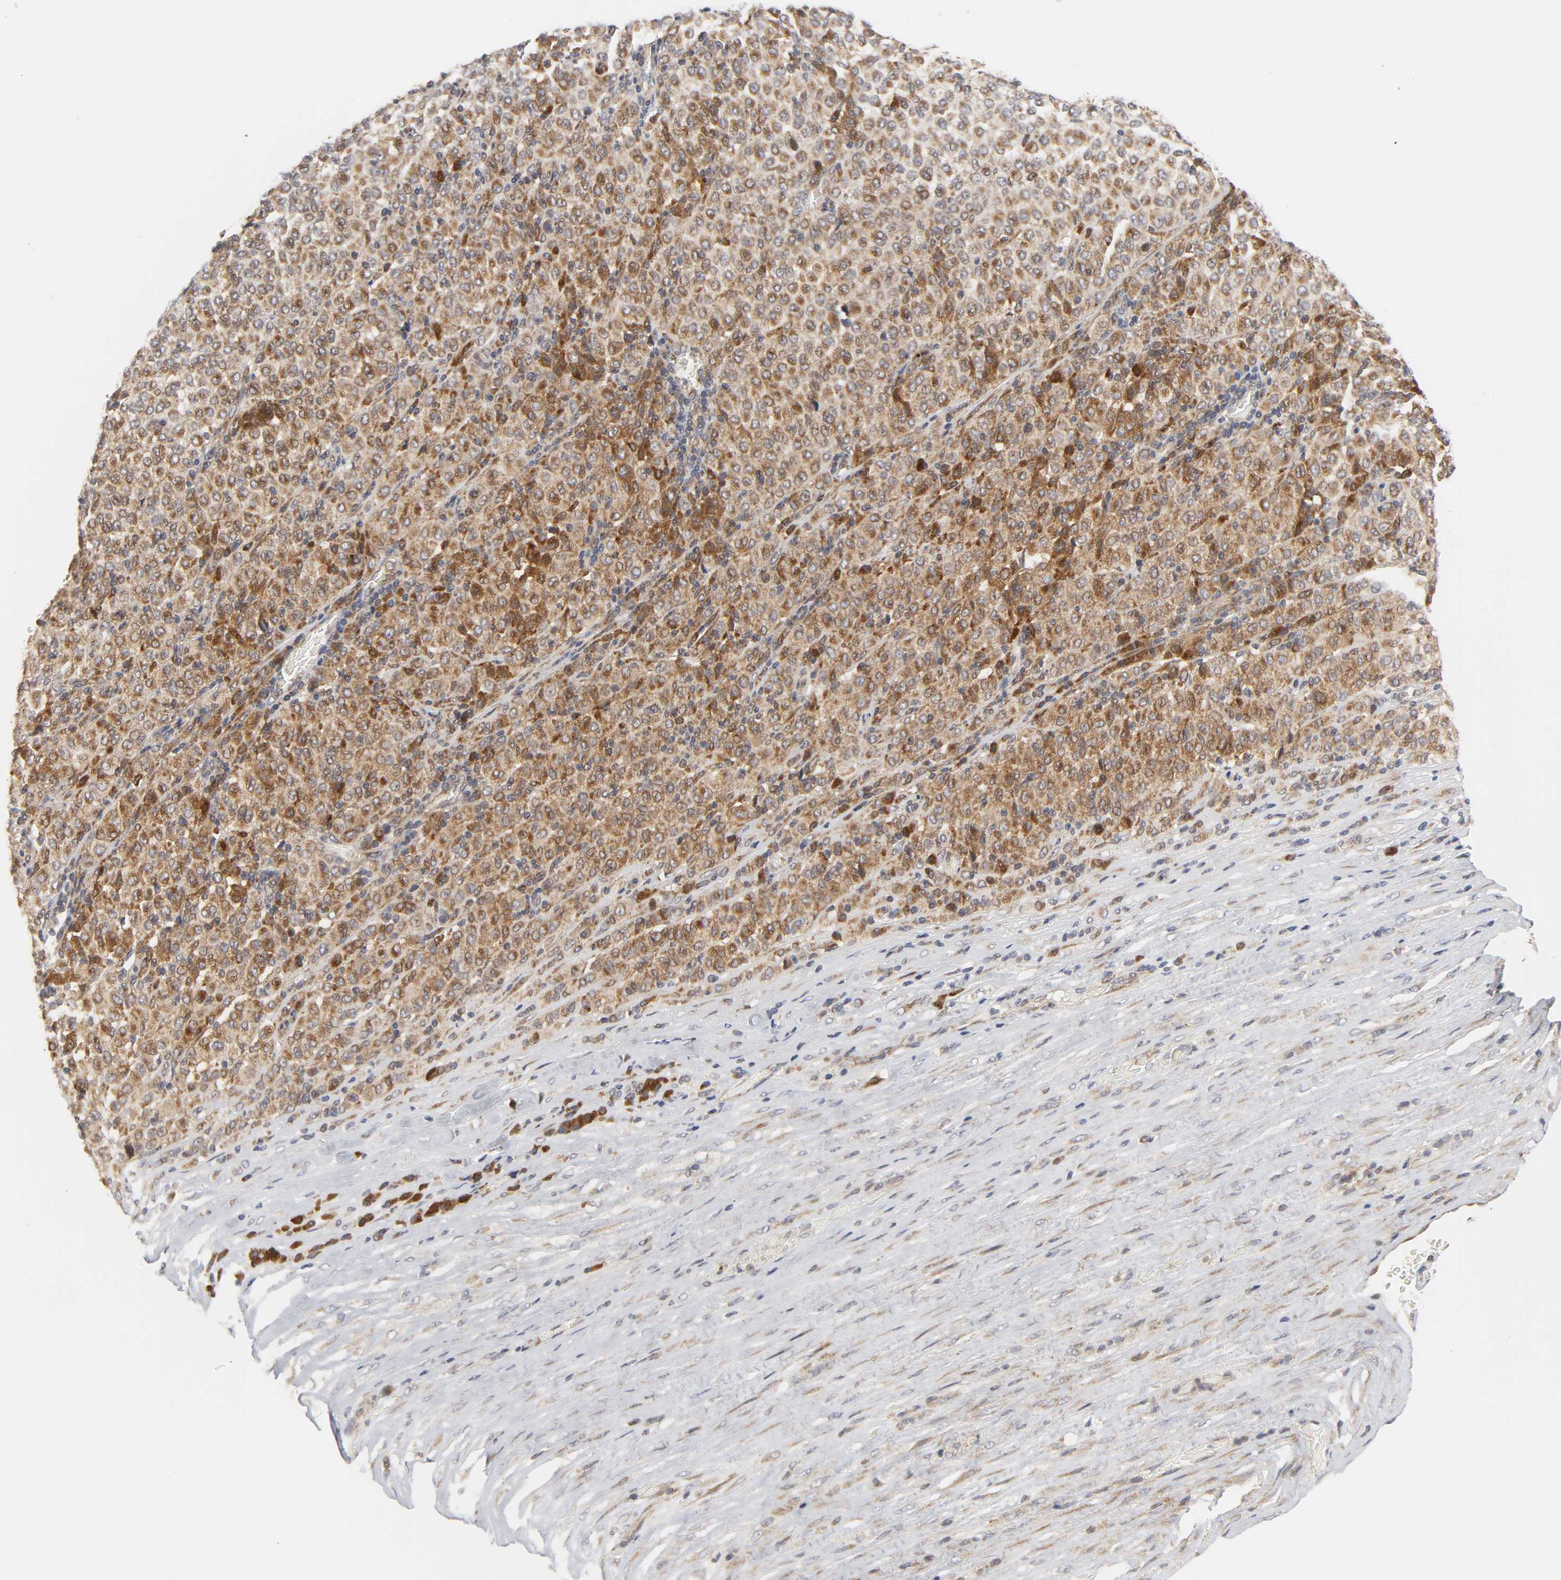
{"staining": {"intensity": "moderate", "quantity": ">75%", "location": "cytoplasmic/membranous"}, "tissue": "melanoma", "cell_type": "Tumor cells", "image_type": "cancer", "snomed": [{"axis": "morphology", "description": "Malignant melanoma, Metastatic site"}, {"axis": "topography", "description": "Pancreas"}], "caption": "Immunohistochemical staining of human melanoma reveals medium levels of moderate cytoplasmic/membranous positivity in about >75% of tumor cells. The protein is stained brown, and the nuclei are stained in blue (DAB (3,3'-diaminobenzidine) IHC with brightfield microscopy, high magnification).", "gene": "BAX", "patient": {"sex": "female", "age": 30}}